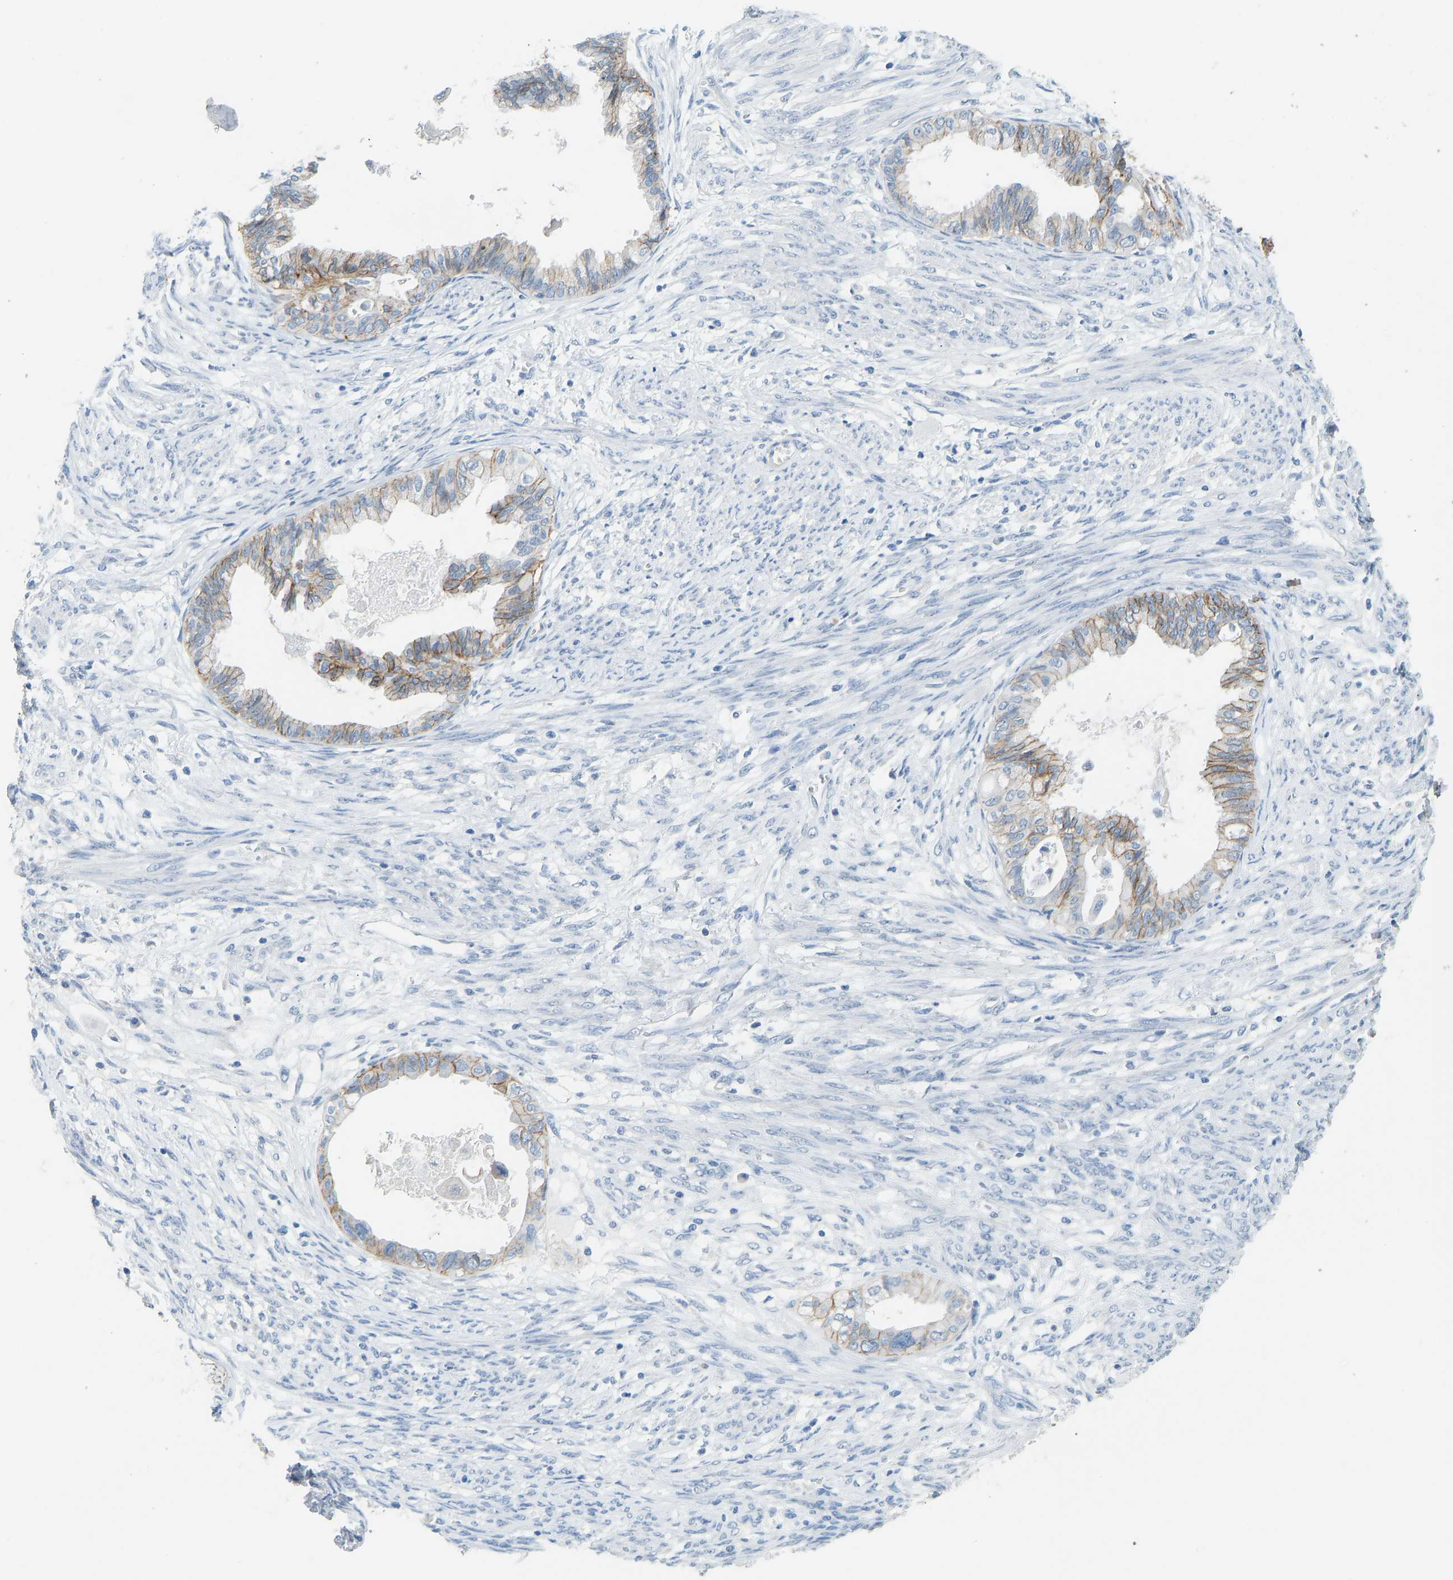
{"staining": {"intensity": "strong", "quantity": ">75%", "location": "cytoplasmic/membranous"}, "tissue": "cervical cancer", "cell_type": "Tumor cells", "image_type": "cancer", "snomed": [{"axis": "morphology", "description": "Normal tissue, NOS"}, {"axis": "morphology", "description": "Adenocarcinoma, NOS"}, {"axis": "topography", "description": "Cervix"}, {"axis": "topography", "description": "Endometrium"}], "caption": "Protein analysis of cervical adenocarcinoma tissue shows strong cytoplasmic/membranous staining in about >75% of tumor cells.", "gene": "ATP1A1", "patient": {"sex": "female", "age": 86}}